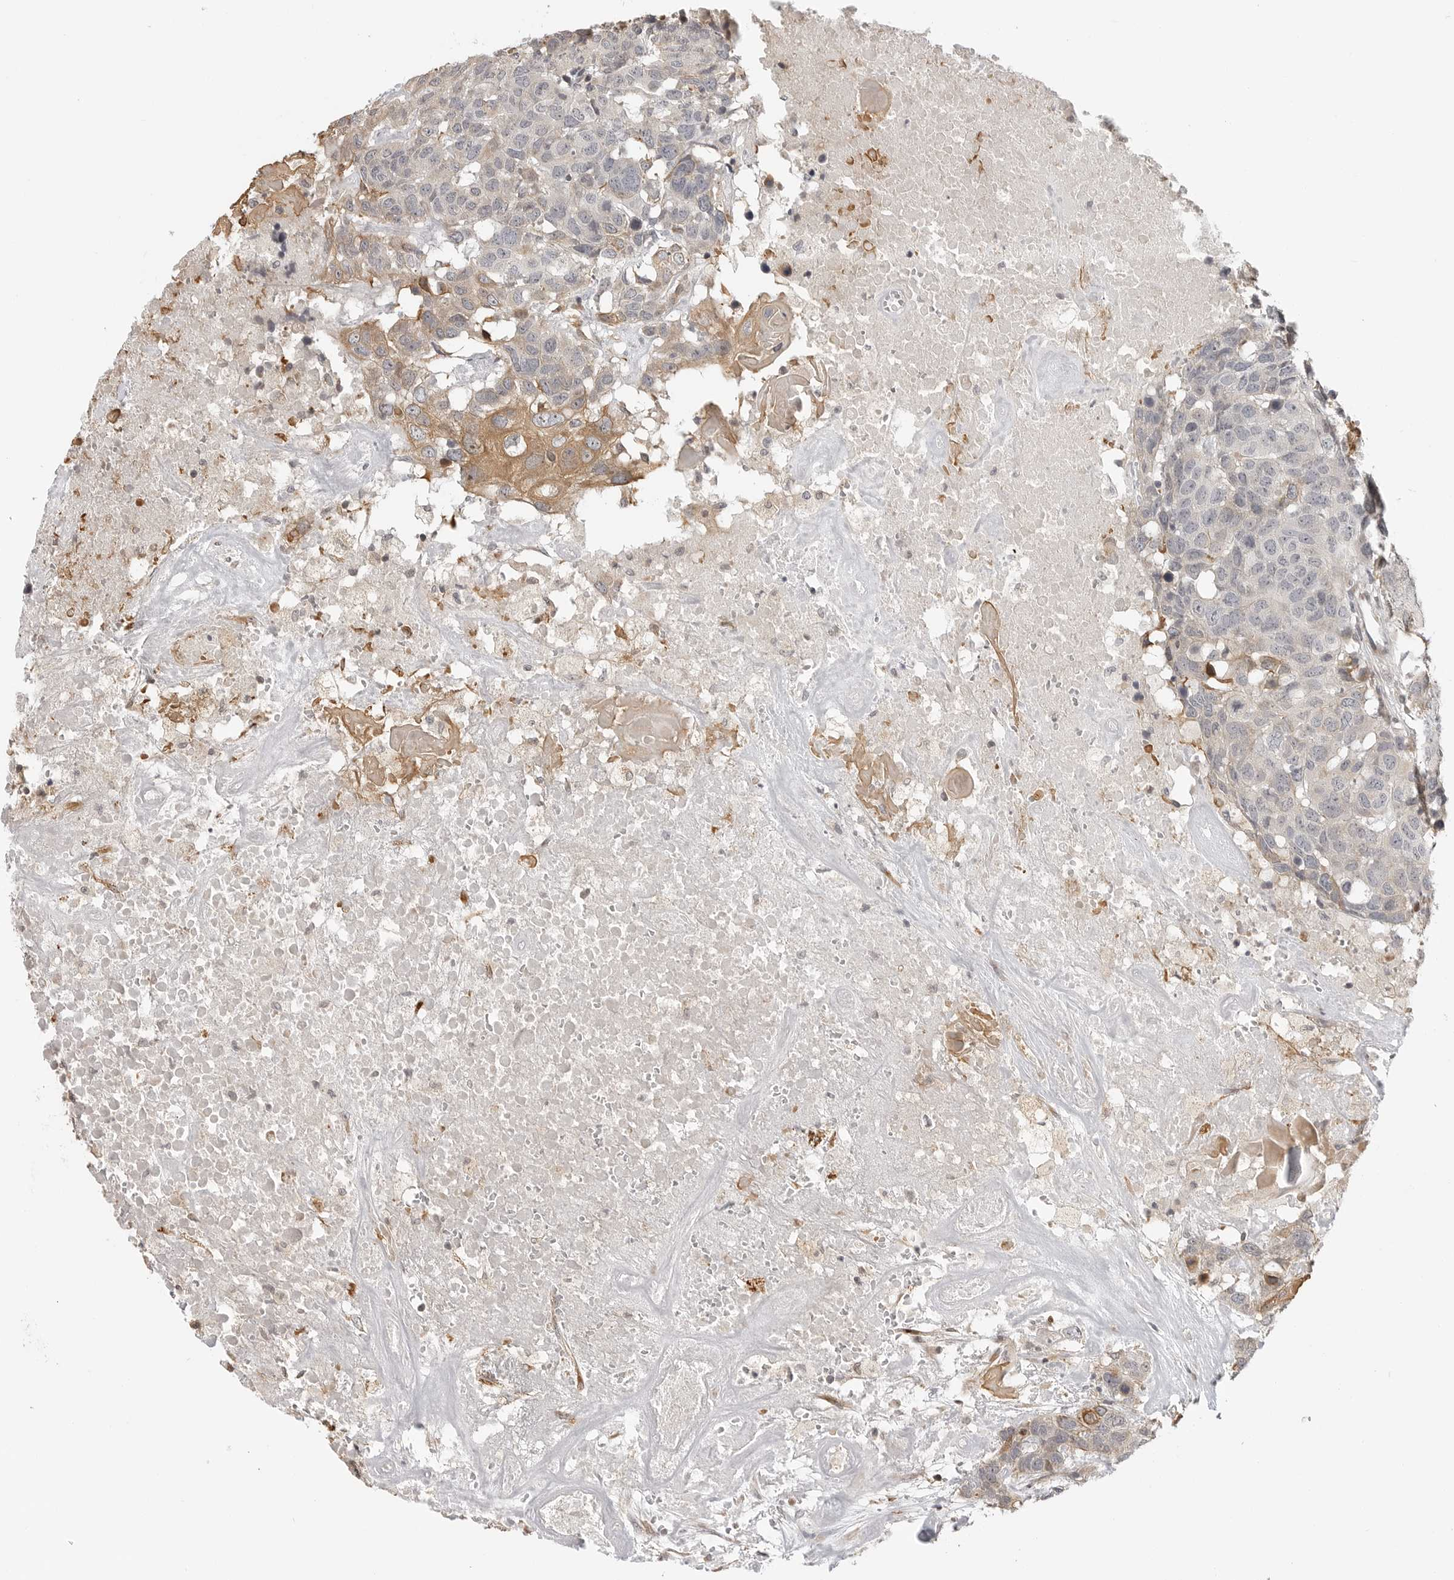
{"staining": {"intensity": "moderate", "quantity": "<25%", "location": "cytoplasmic/membranous"}, "tissue": "head and neck cancer", "cell_type": "Tumor cells", "image_type": "cancer", "snomed": [{"axis": "morphology", "description": "Squamous cell carcinoma, NOS"}, {"axis": "topography", "description": "Head-Neck"}], "caption": "Squamous cell carcinoma (head and neck) was stained to show a protein in brown. There is low levels of moderate cytoplasmic/membranous expression in approximately <25% of tumor cells.", "gene": "IDO1", "patient": {"sex": "male", "age": 66}}